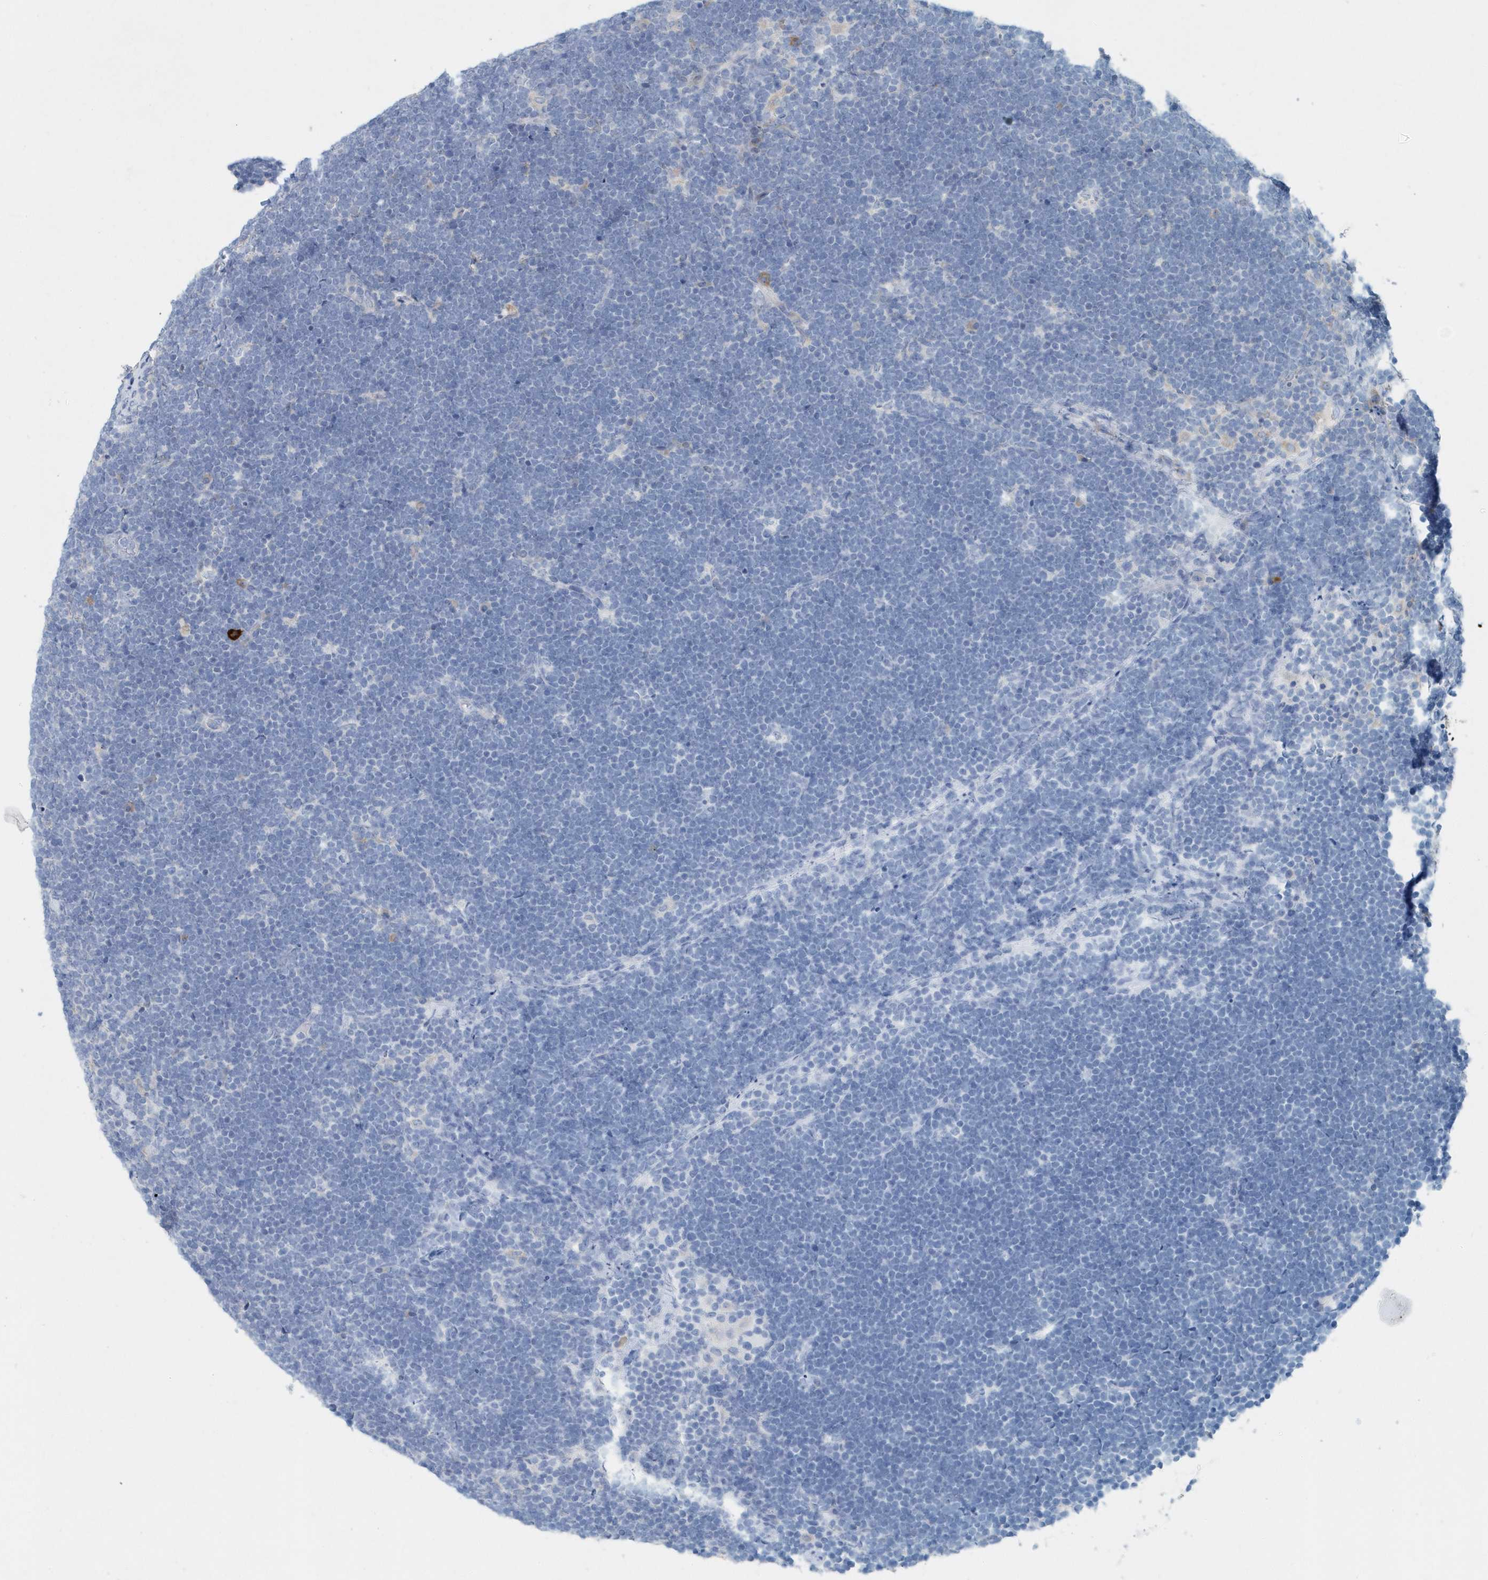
{"staining": {"intensity": "negative", "quantity": "none", "location": "none"}, "tissue": "lymphoma", "cell_type": "Tumor cells", "image_type": "cancer", "snomed": [{"axis": "morphology", "description": "Malignant lymphoma, non-Hodgkin's type, High grade"}, {"axis": "topography", "description": "Lymph node"}], "caption": "This image is of high-grade malignant lymphoma, non-Hodgkin's type stained with IHC to label a protein in brown with the nuclei are counter-stained blue. There is no positivity in tumor cells. The staining was performed using DAB to visualize the protein expression in brown, while the nuclei were stained in blue with hematoxylin (Magnification: 20x).", "gene": "PFN2", "patient": {"sex": "male", "age": 13}}